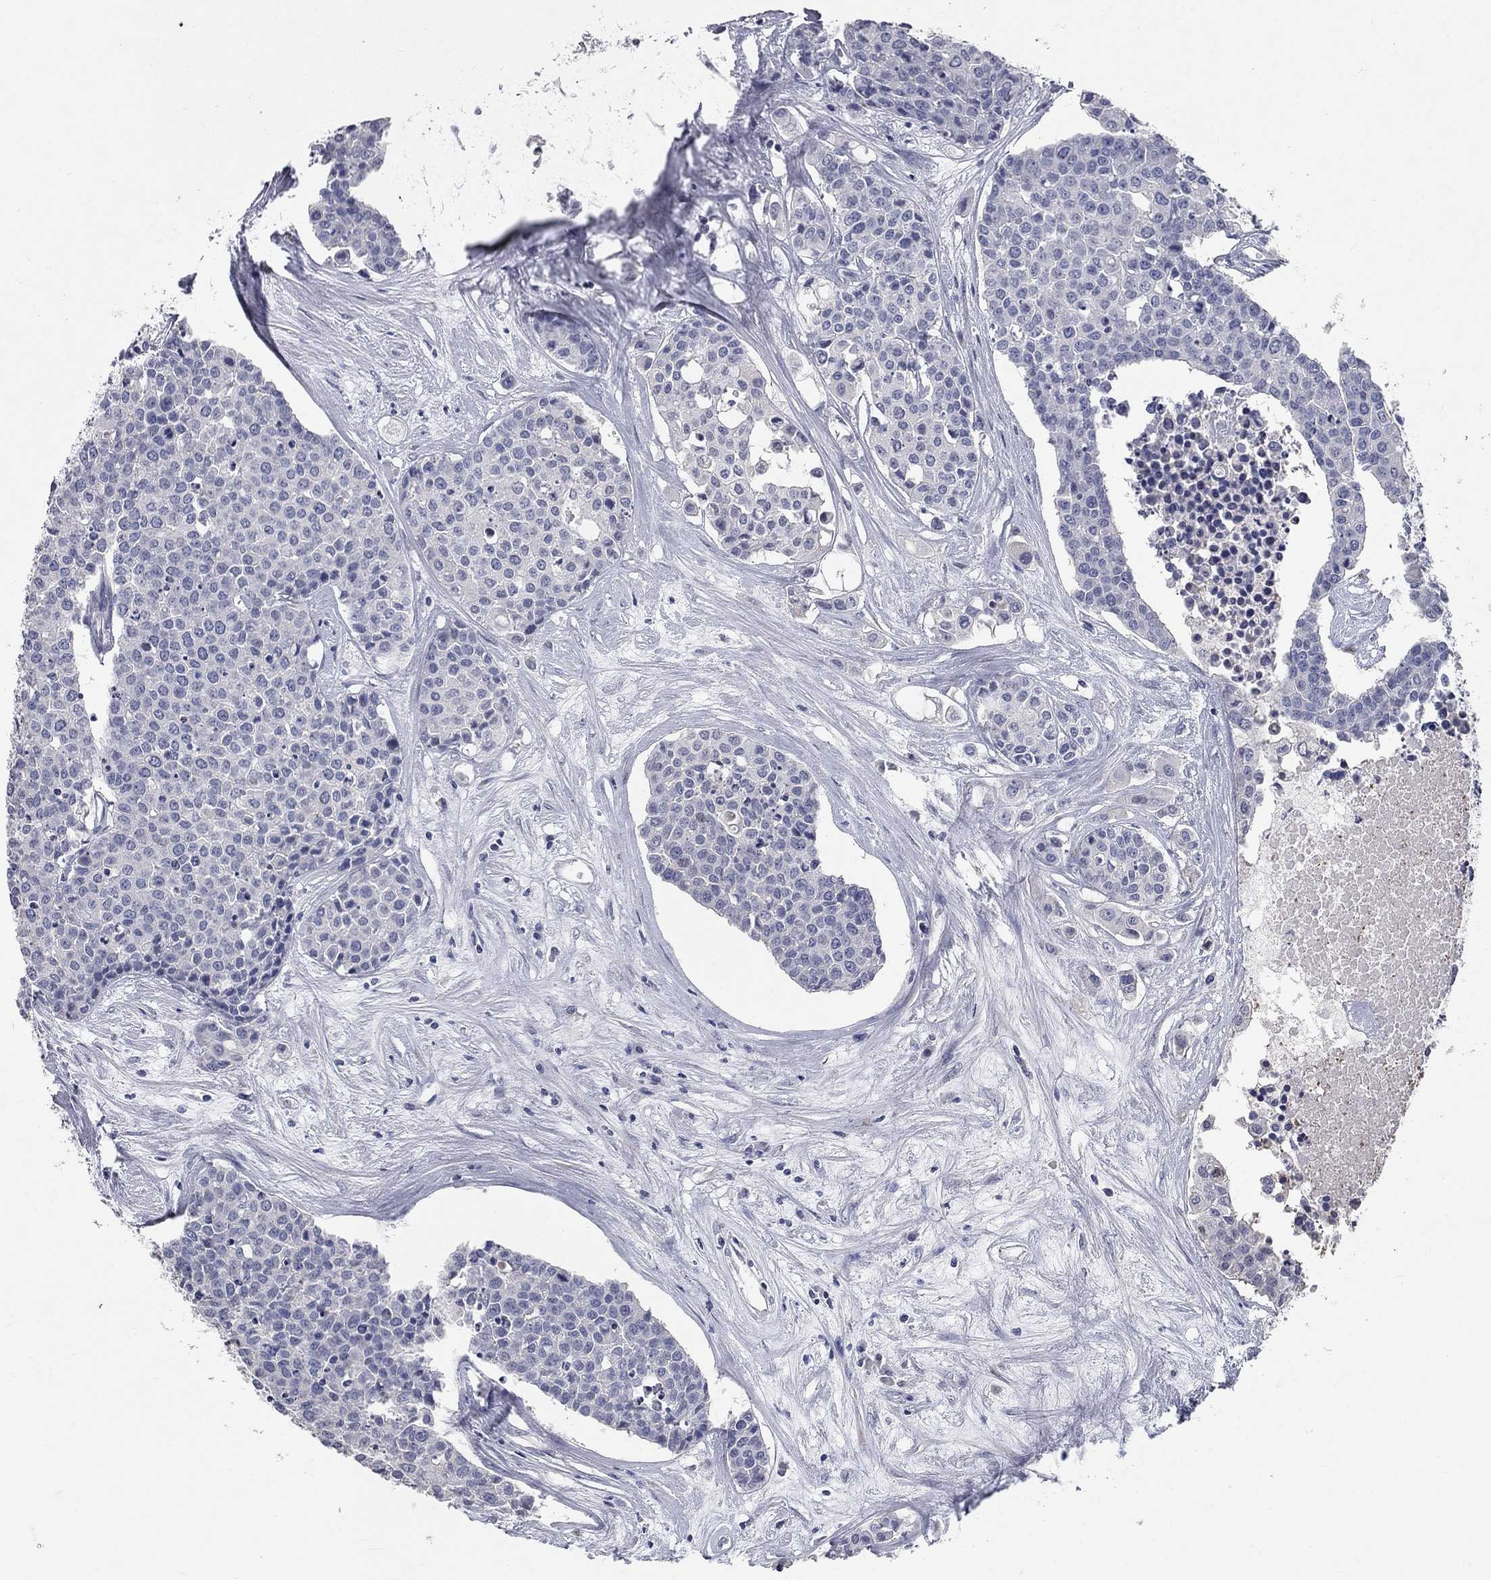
{"staining": {"intensity": "negative", "quantity": "none", "location": "none"}, "tissue": "carcinoid", "cell_type": "Tumor cells", "image_type": "cancer", "snomed": [{"axis": "morphology", "description": "Carcinoid, malignant, NOS"}, {"axis": "topography", "description": "Colon"}], "caption": "Carcinoid stained for a protein using IHC shows no staining tumor cells.", "gene": "SYT12", "patient": {"sex": "male", "age": 81}}